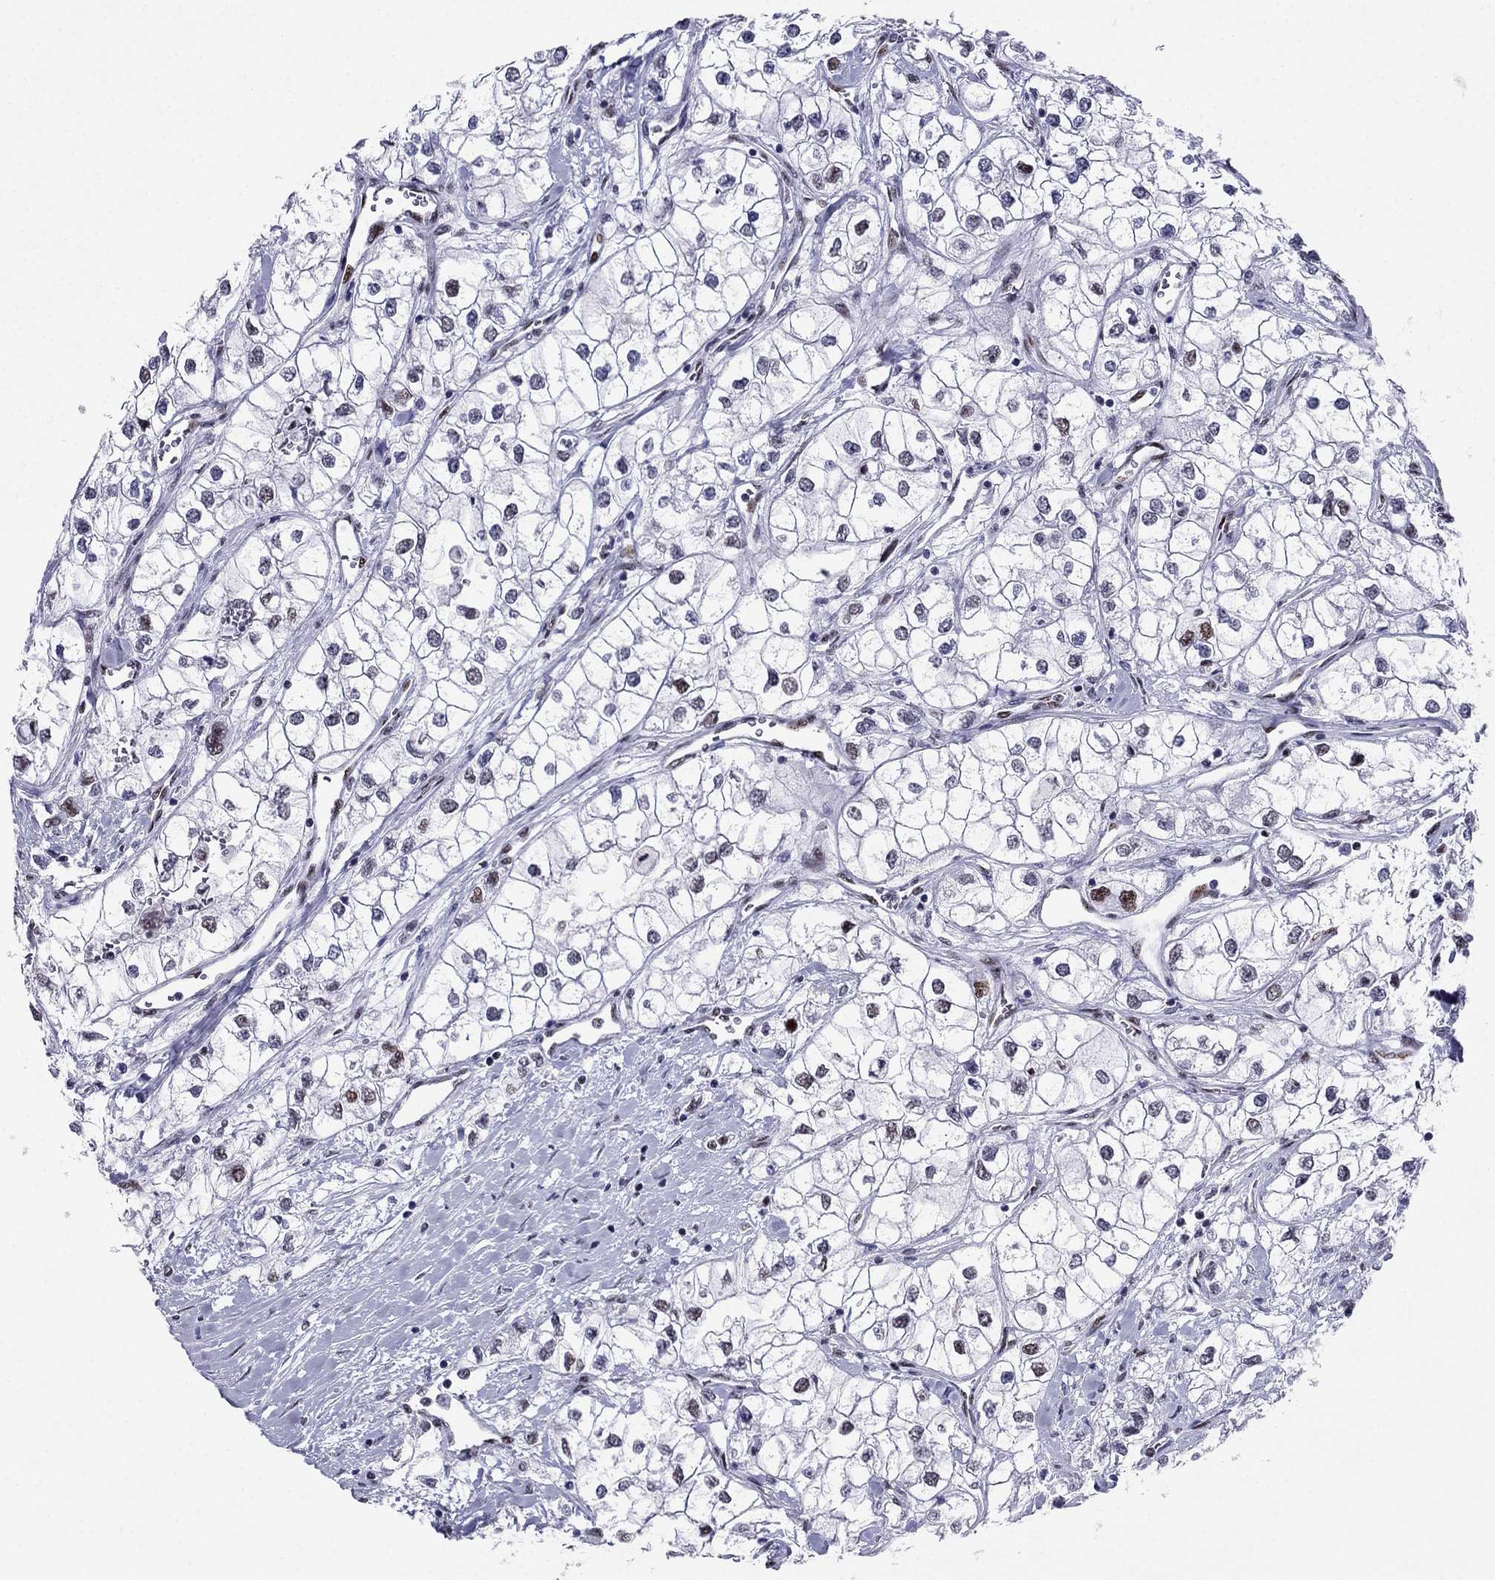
{"staining": {"intensity": "strong", "quantity": "<25%", "location": "nuclear"}, "tissue": "renal cancer", "cell_type": "Tumor cells", "image_type": "cancer", "snomed": [{"axis": "morphology", "description": "Adenocarcinoma, NOS"}, {"axis": "topography", "description": "Kidney"}], "caption": "Immunohistochemical staining of human adenocarcinoma (renal) reveals medium levels of strong nuclear protein expression in about <25% of tumor cells.", "gene": "PPM1G", "patient": {"sex": "male", "age": 59}}